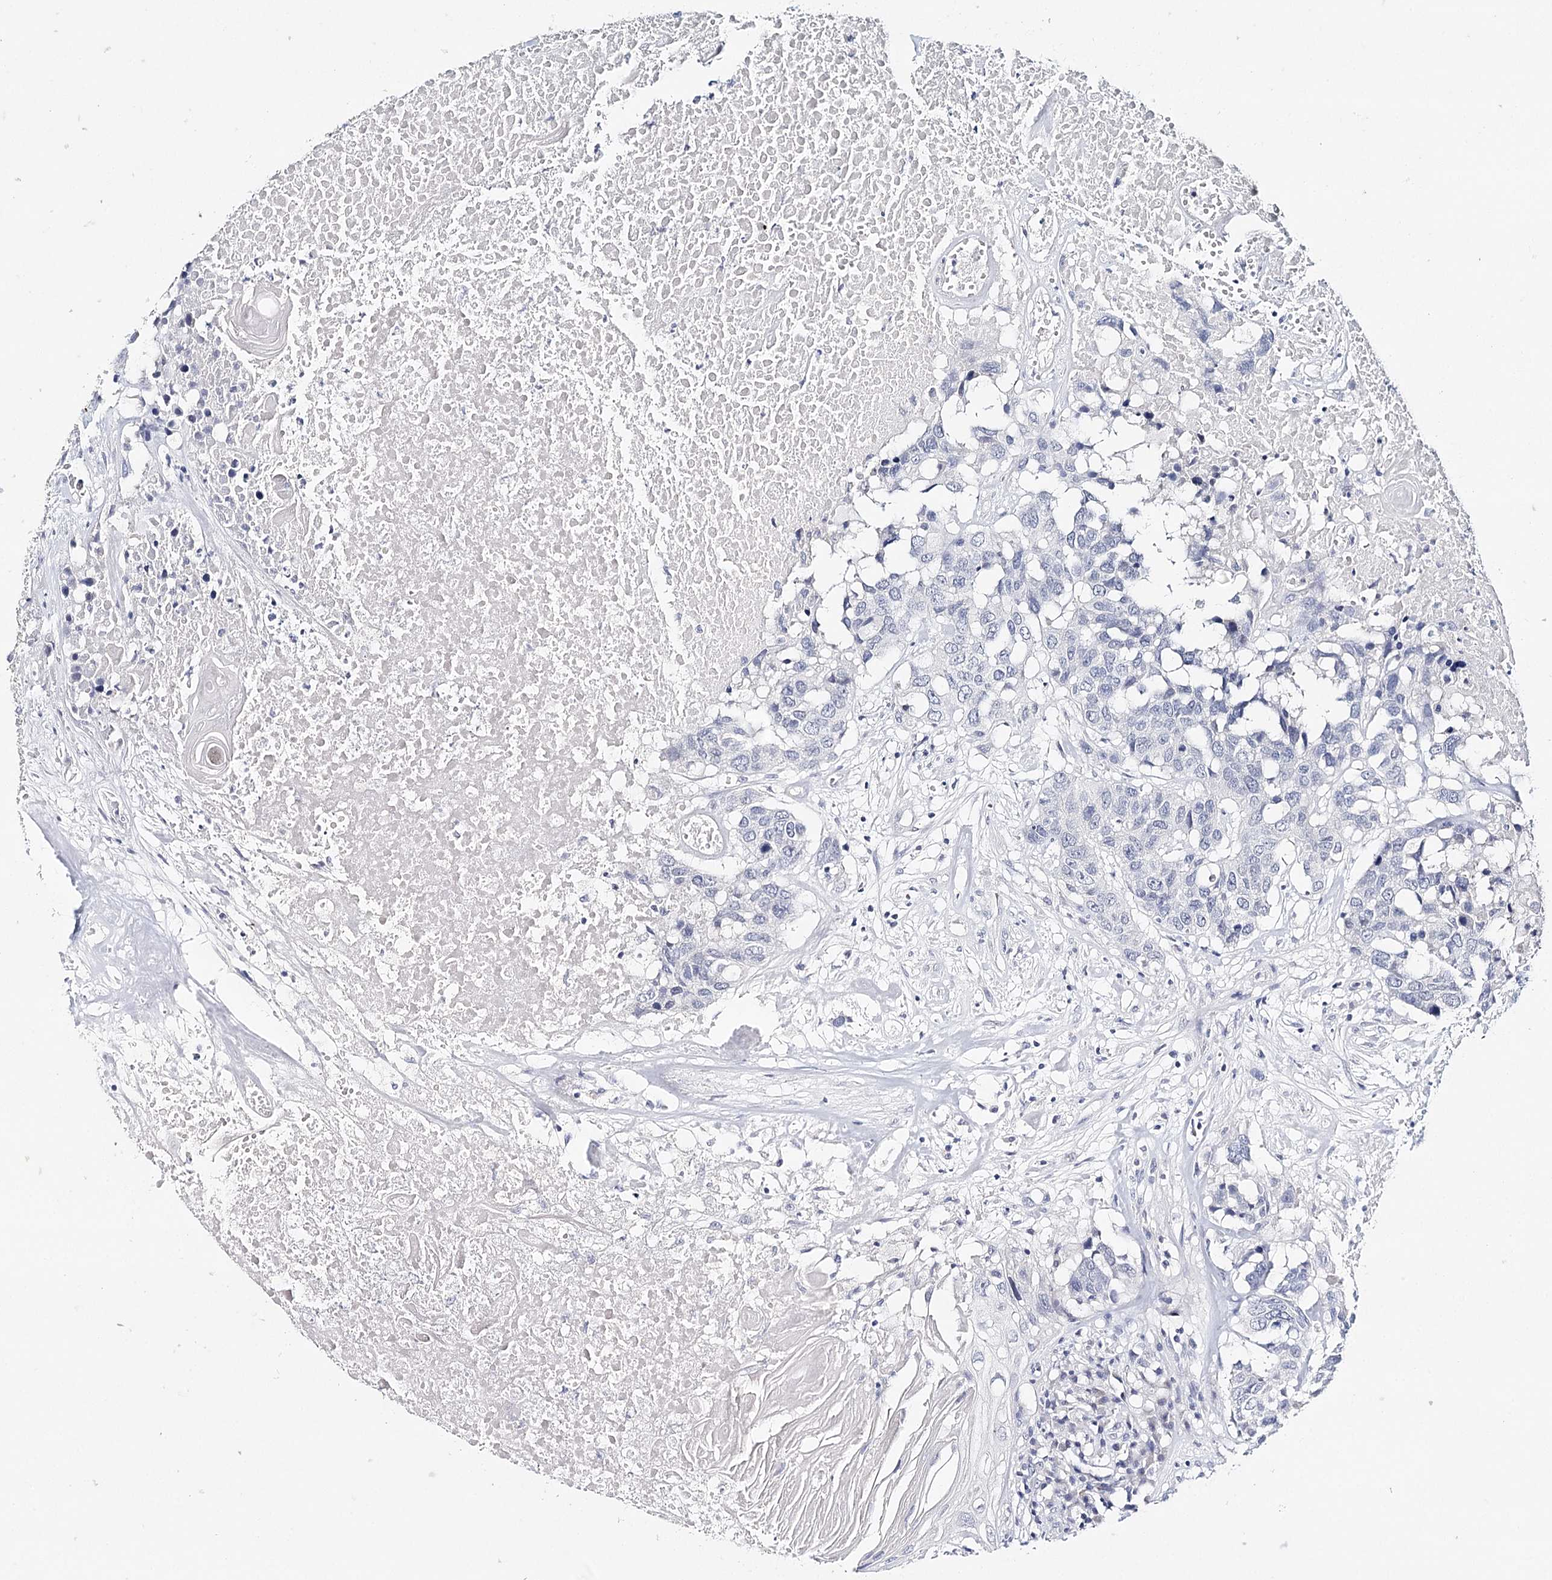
{"staining": {"intensity": "negative", "quantity": "none", "location": "none"}, "tissue": "head and neck cancer", "cell_type": "Tumor cells", "image_type": "cancer", "snomed": [{"axis": "morphology", "description": "Squamous cell carcinoma, NOS"}, {"axis": "topography", "description": "Head-Neck"}], "caption": "Head and neck cancer was stained to show a protein in brown. There is no significant expression in tumor cells. Brightfield microscopy of IHC stained with DAB (brown) and hematoxylin (blue), captured at high magnification.", "gene": "HSPA4L", "patient": {"sex": "male", "age": 66}}